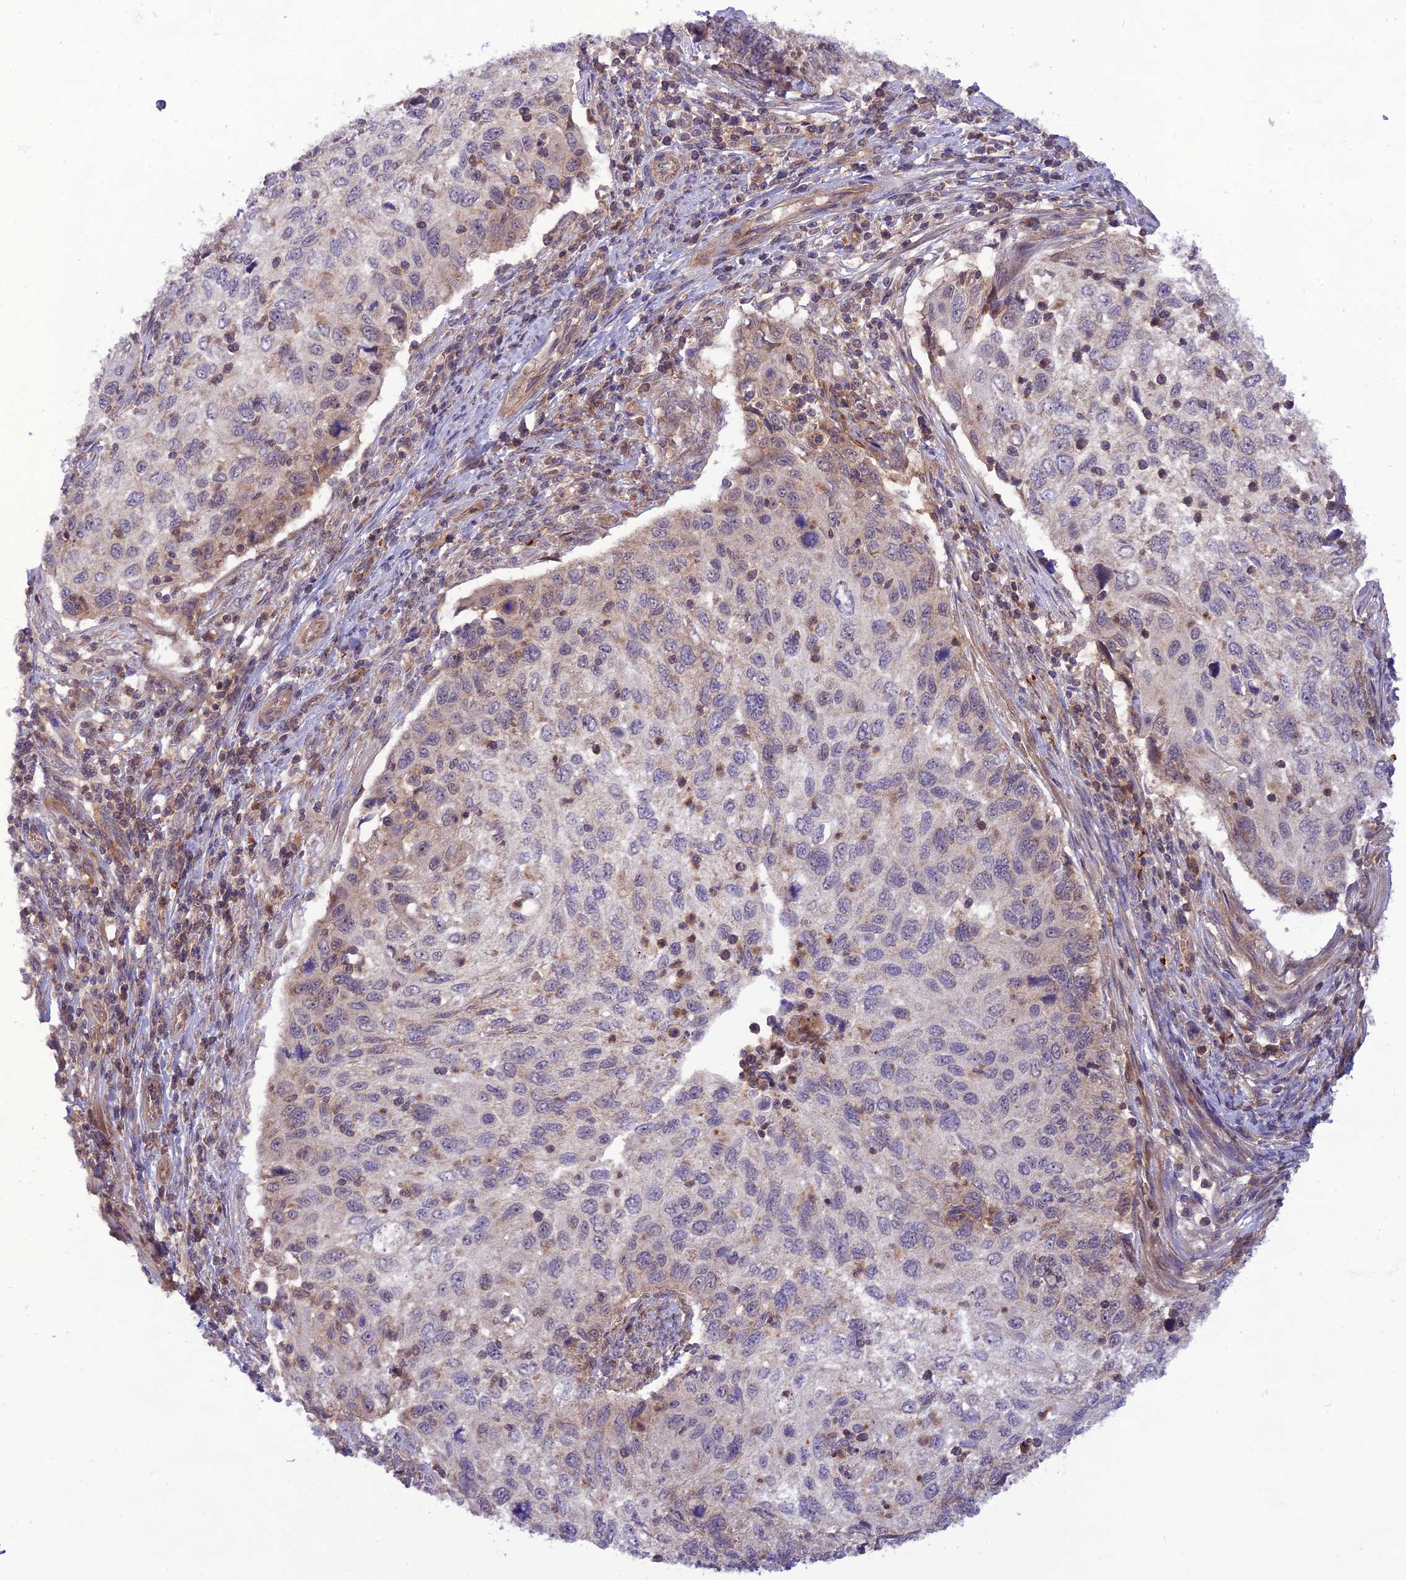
{"staining": {"intensity": "negative", "quantity": "none", "location": "none"}, "tissue": "cervical cancer", "cell_type": "Tumor cells", "image_type": "cancer", "snomed": [{"axis": "morphology", "description": "Squamous cell carcinoma, NOS"}, {"axis": "topography", "description": "Cervix"}], "caption": "This is an immunohistochemistry (IHC) histopathology image of human cervical squamous cell carcinoma. There is no staining in tumor cells.", "gene": "NDUFC1", "patient": {"sex": "female", "age": 70}}